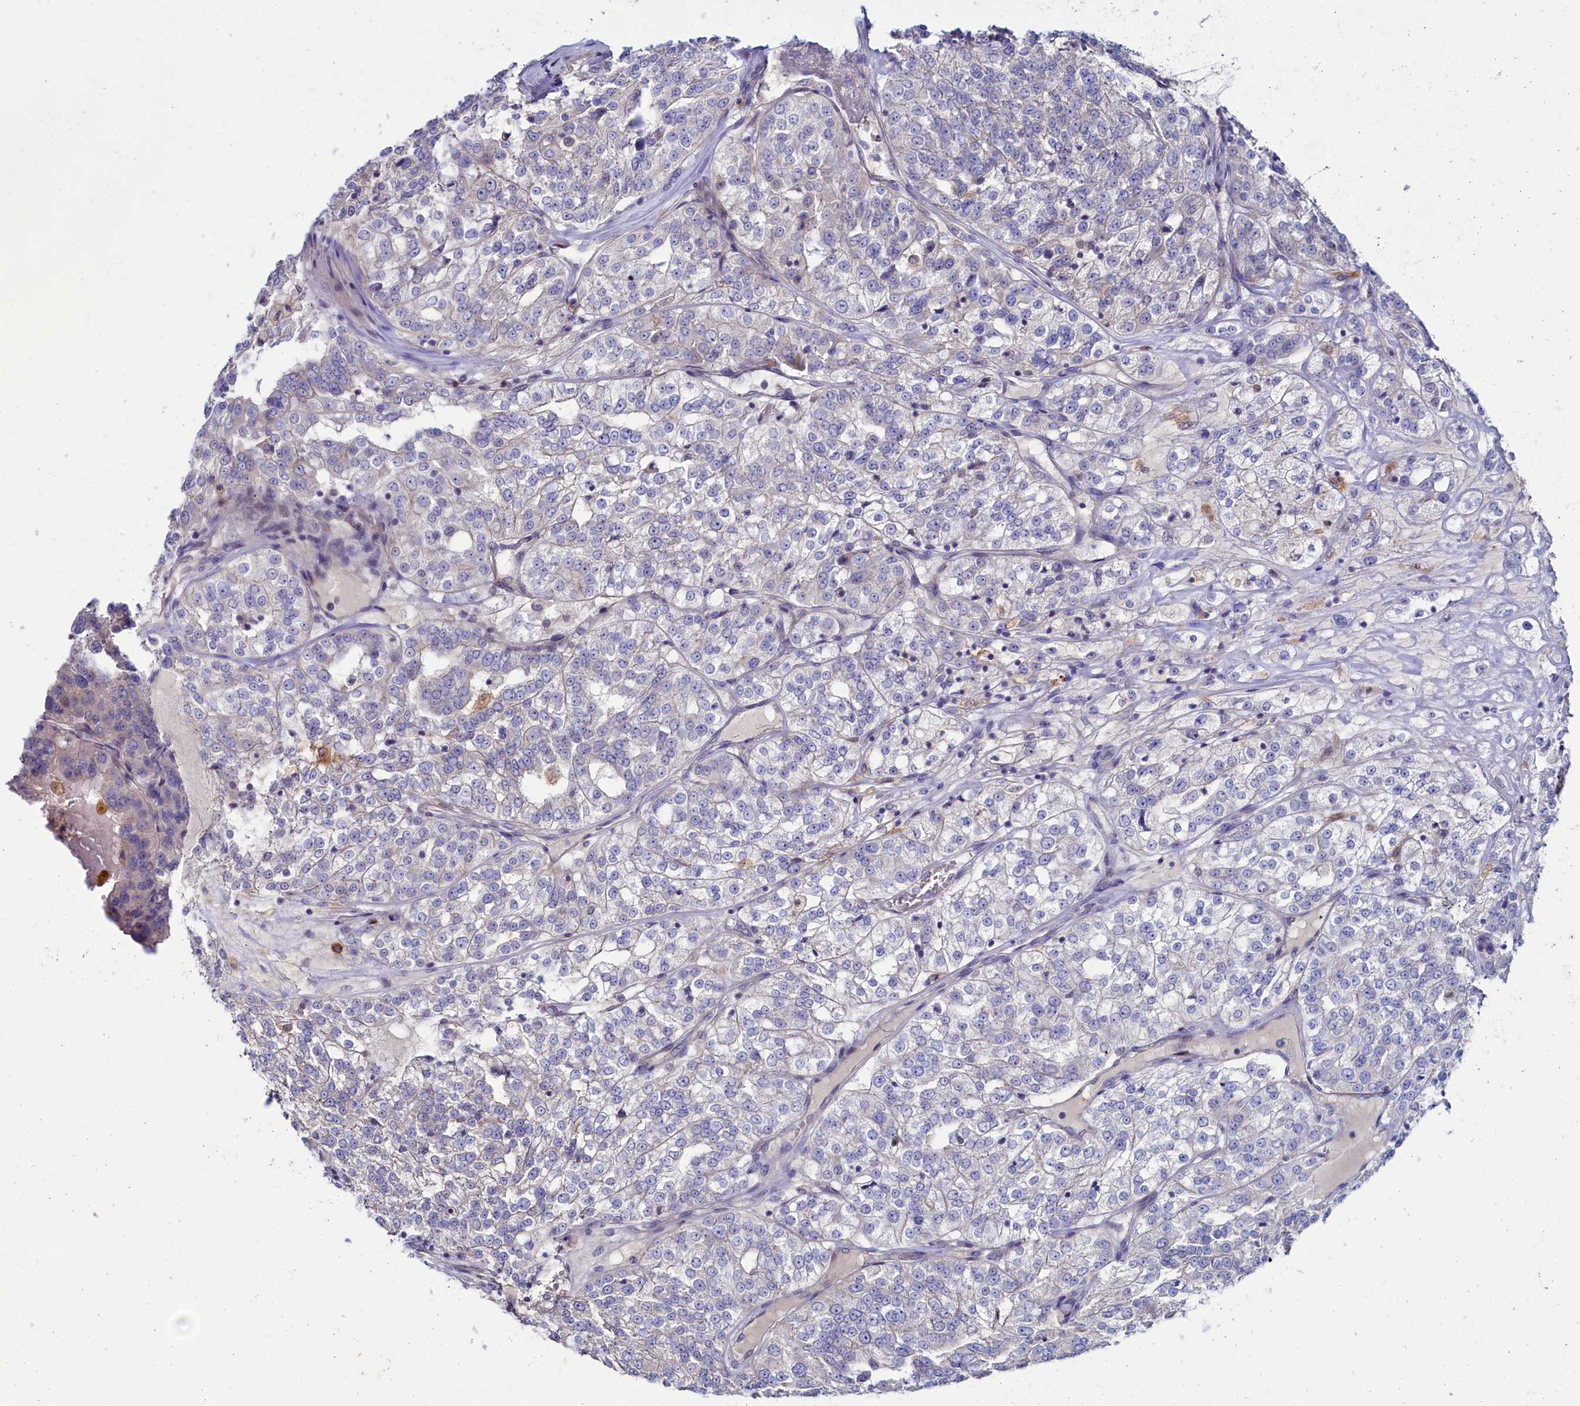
{"staining": {"intensity": "negative", "quantity": "none", "location": "none"}, "tissue": "renal cancer", "cell_type": "Tumor cells", "image_type": "cancer", "snomed": [{"axis": "morphology", "description": "Adenocarcinoma, NOS"}, {"axis": "topography", "description": "Kidney"}], "caption": "Tumor cells are negative for protein expression in human renal adenocarcinoma.", "gene": "ASTE1", "patient": {"sex": "female", "age": 63}}